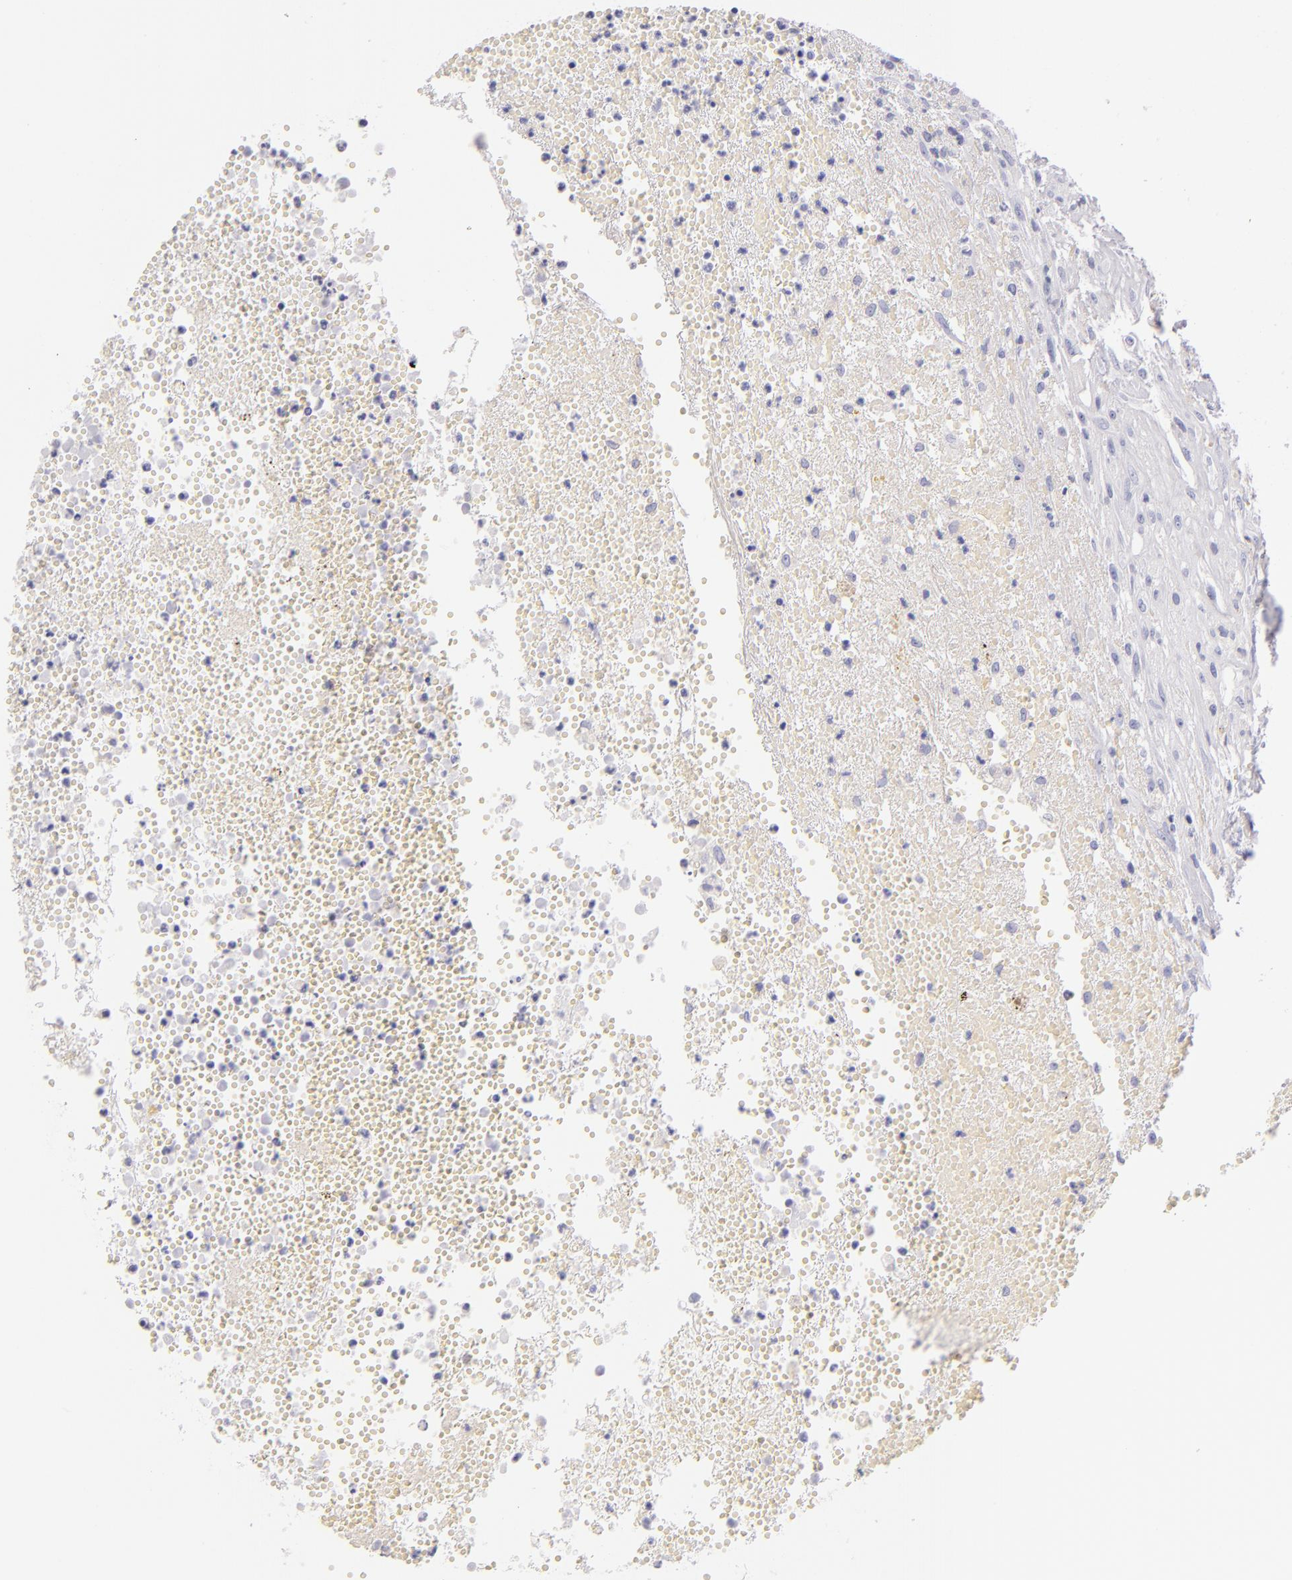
{"staining": {"intensity": "negative", "quantity": "none", "location": "none"}, "tissue": "glioma", "cell_type": "Tumor cells", "image_type": "cancer", "snomed": [{"axis": "morphology", "description": "Glioma, malignant, High grade"}, {"axis": "topography", "description": "Brain"}], "caption": "This is a image of immunohistochemistry (IHC) staining of high-grade glioma (malignant), which shows no positivity in tumor cells. (Stains: DAB immunohistochemistry with hematoxylin counter stain, Microscopy: brightfield microscopy at high magnification).", "gene": "TPSD1", "patient": {"sex": "male", "age": 66}}